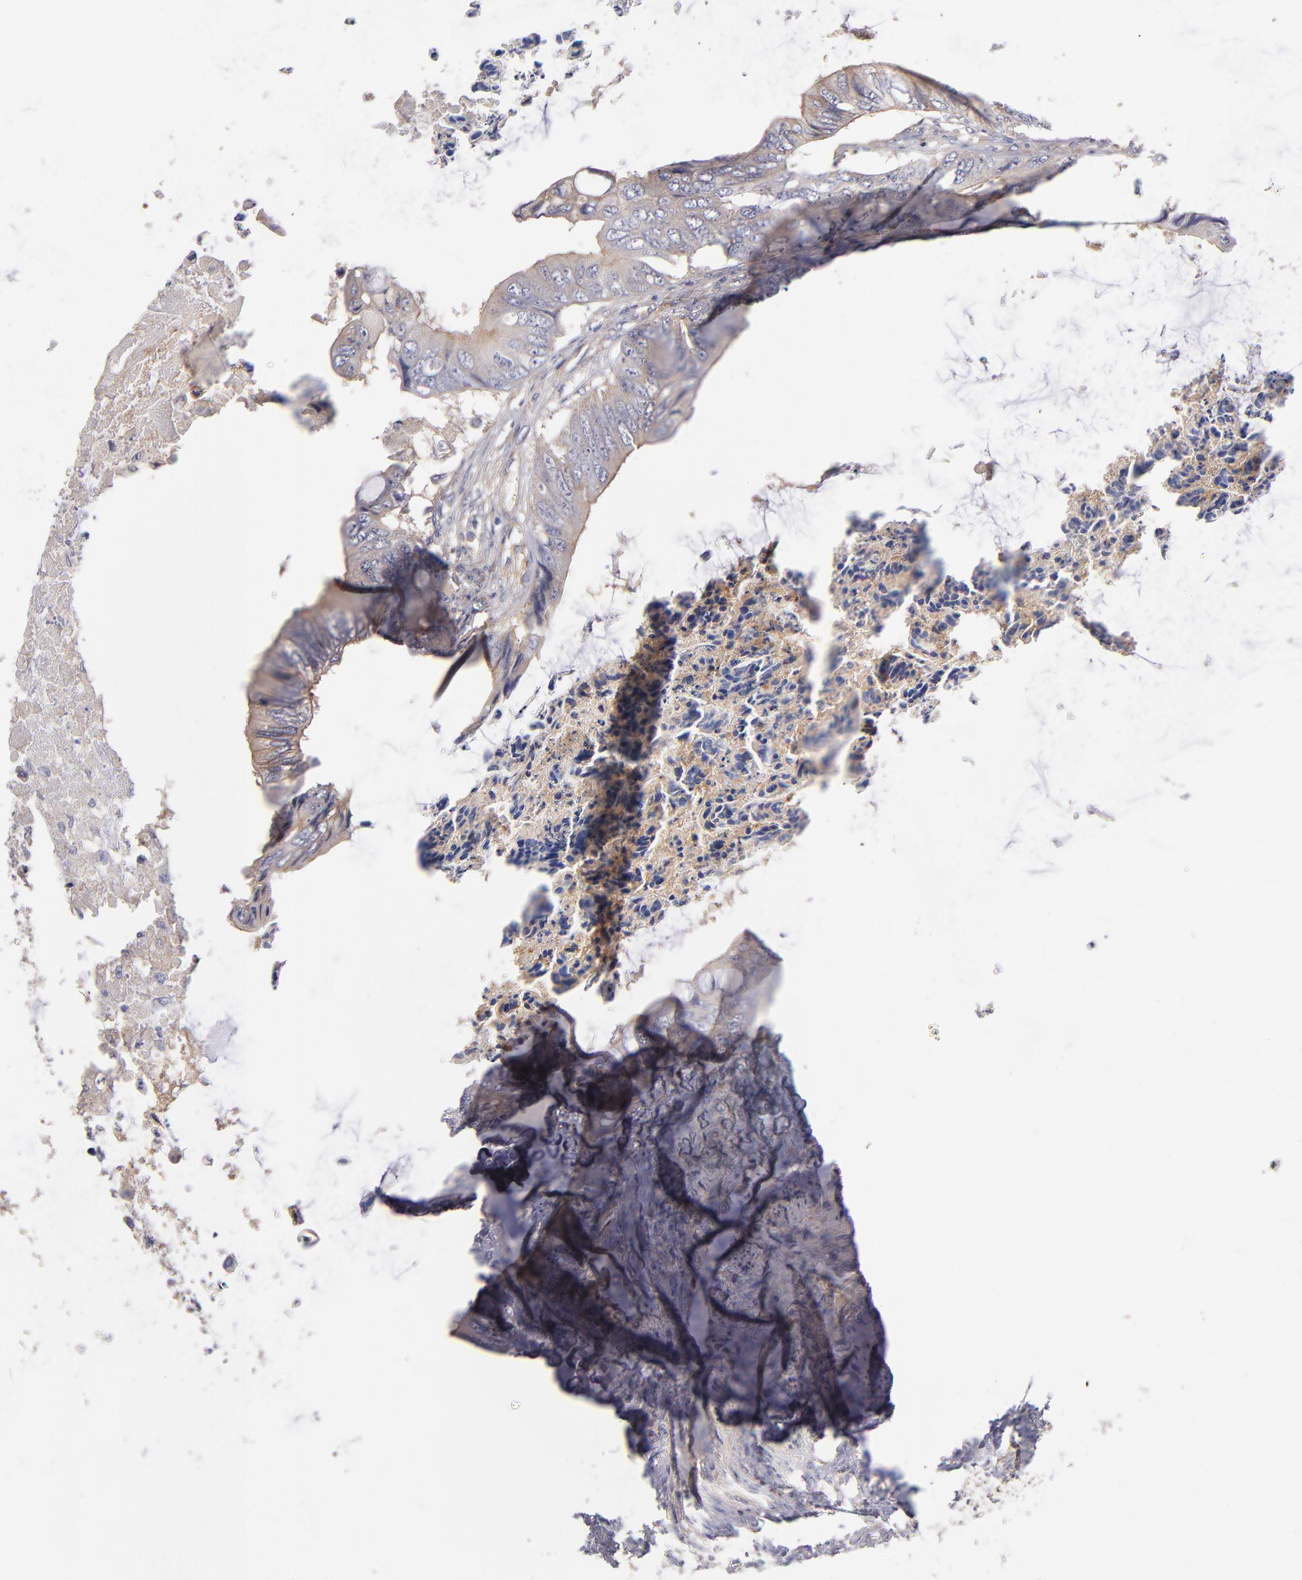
{"staining": {"intensity": "weak", "quantity": ">75%", "location": "cytoplasmic/membranous"}, "tissue": "colorectal cancer", "cell_type": "Tumor cells", "image_type": "cancer", "snomed": [{"axis": "morphology", "description": "Normal tissue, NOS"}, {"axis": "morphology", "description": "Adenocarcinoma, NOS"}, {"axis": "topography", "description": "Rectum"}, {"axis": "topography", "description": "Peripheral nerve tissue"}], "caption": "Tumor cells show weak cytoplasmic/membranous staining in approximately >75% of cells in colorectal cancer (adenocarcinoma).", "gene": "PLSCR4", "patient": {"sex": "female", "age": 77}}